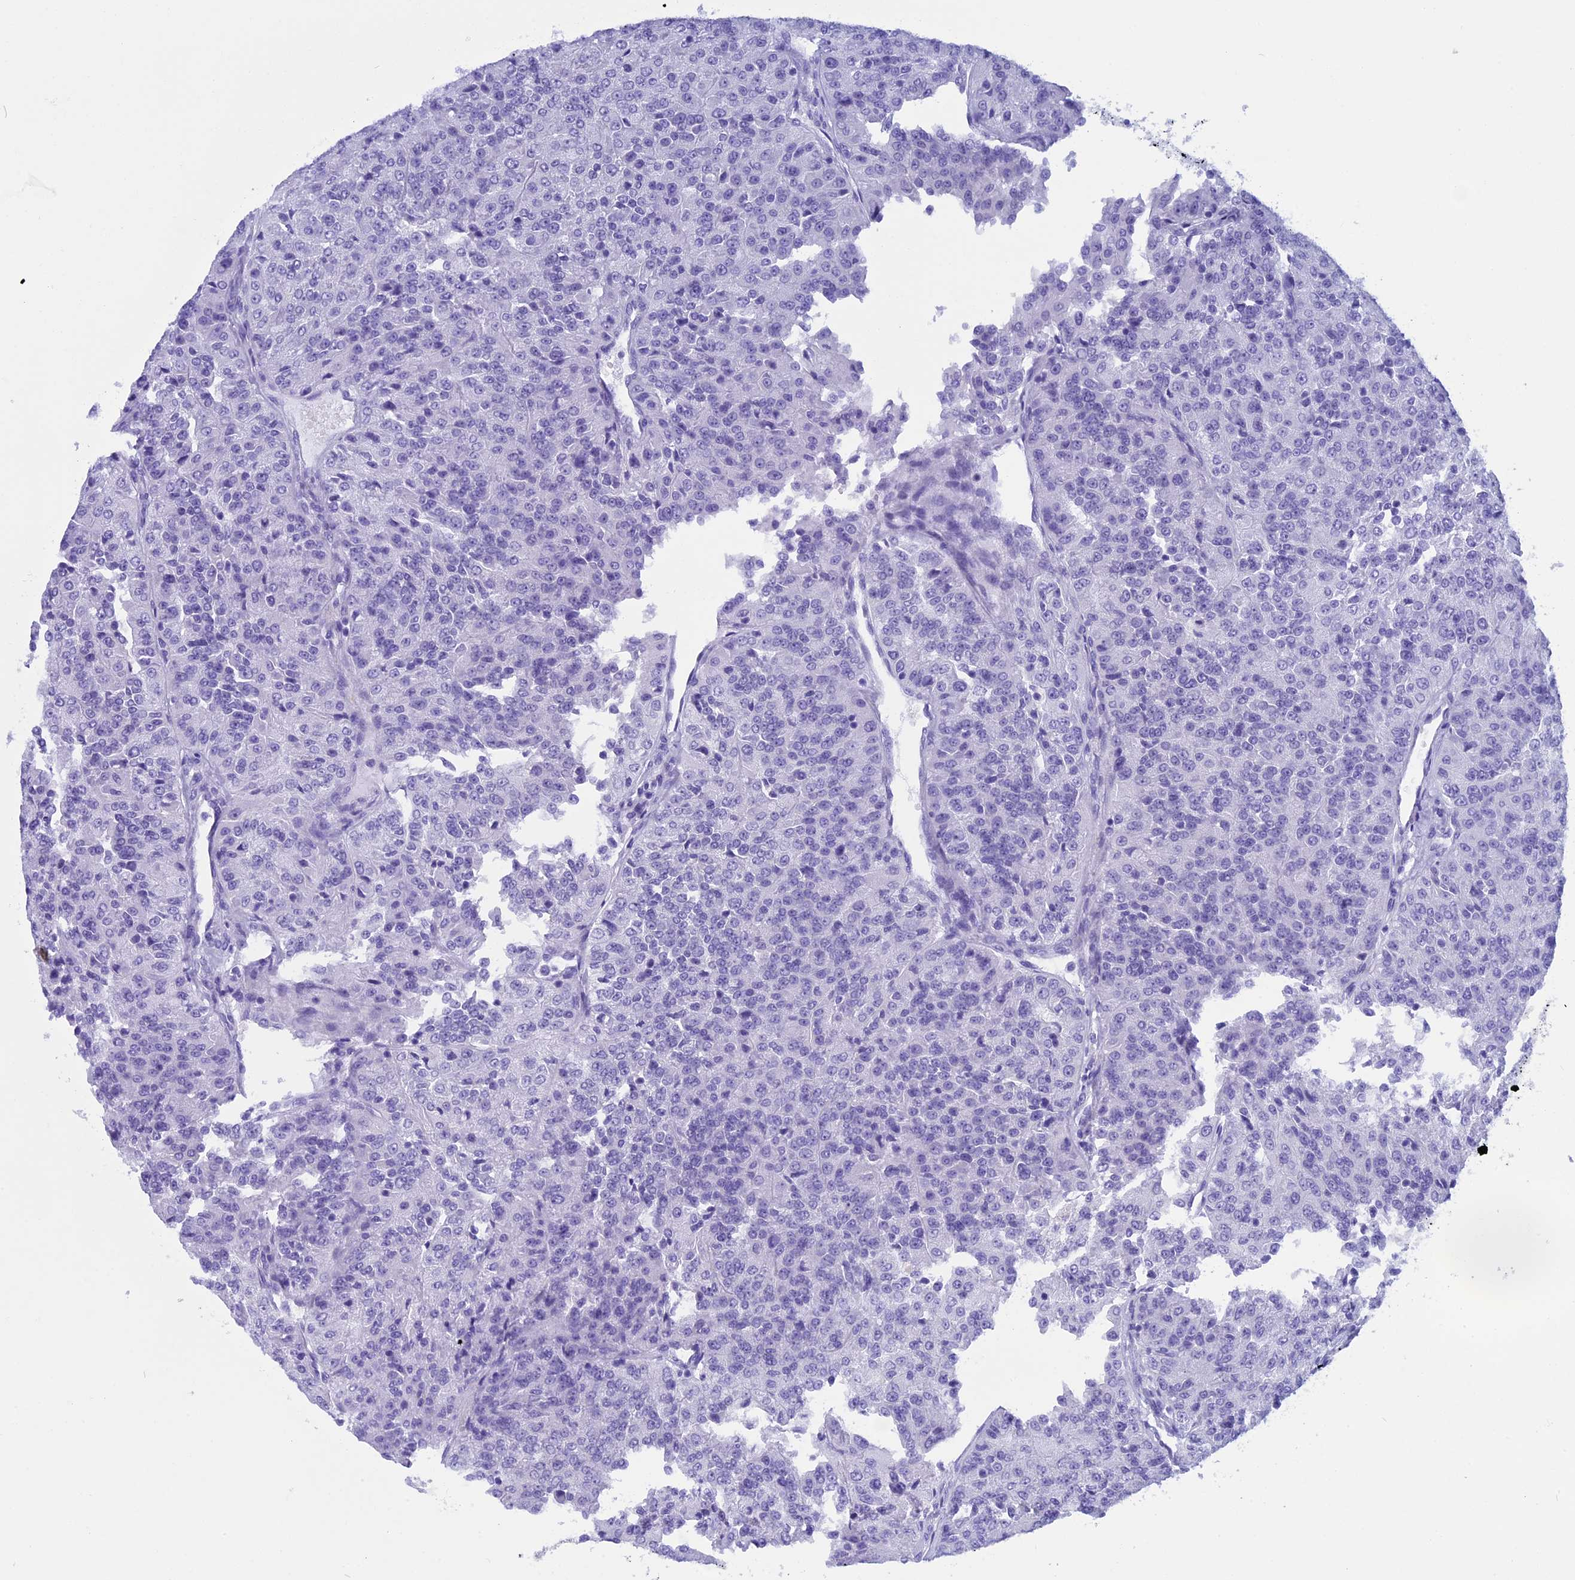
{"staining": {"intensity": "negative", "quantity": "none", "location": "none"}, "tissue": "renal cancer", "cell_type": "Tumor cells", "image_type": "cancer", "snomed": [{"axis": "morphology", "description": "Adenocarcinoma, NOS"}, {"axis": "topography", "description": "Kidney"}], "caption": "DAB immunohistochemical staining of human renal adenocarcinoma exhibits no significant positivity in tumor cells.", "gene": "FAM169A", "patient": {"sex": "female", "age": 63}}